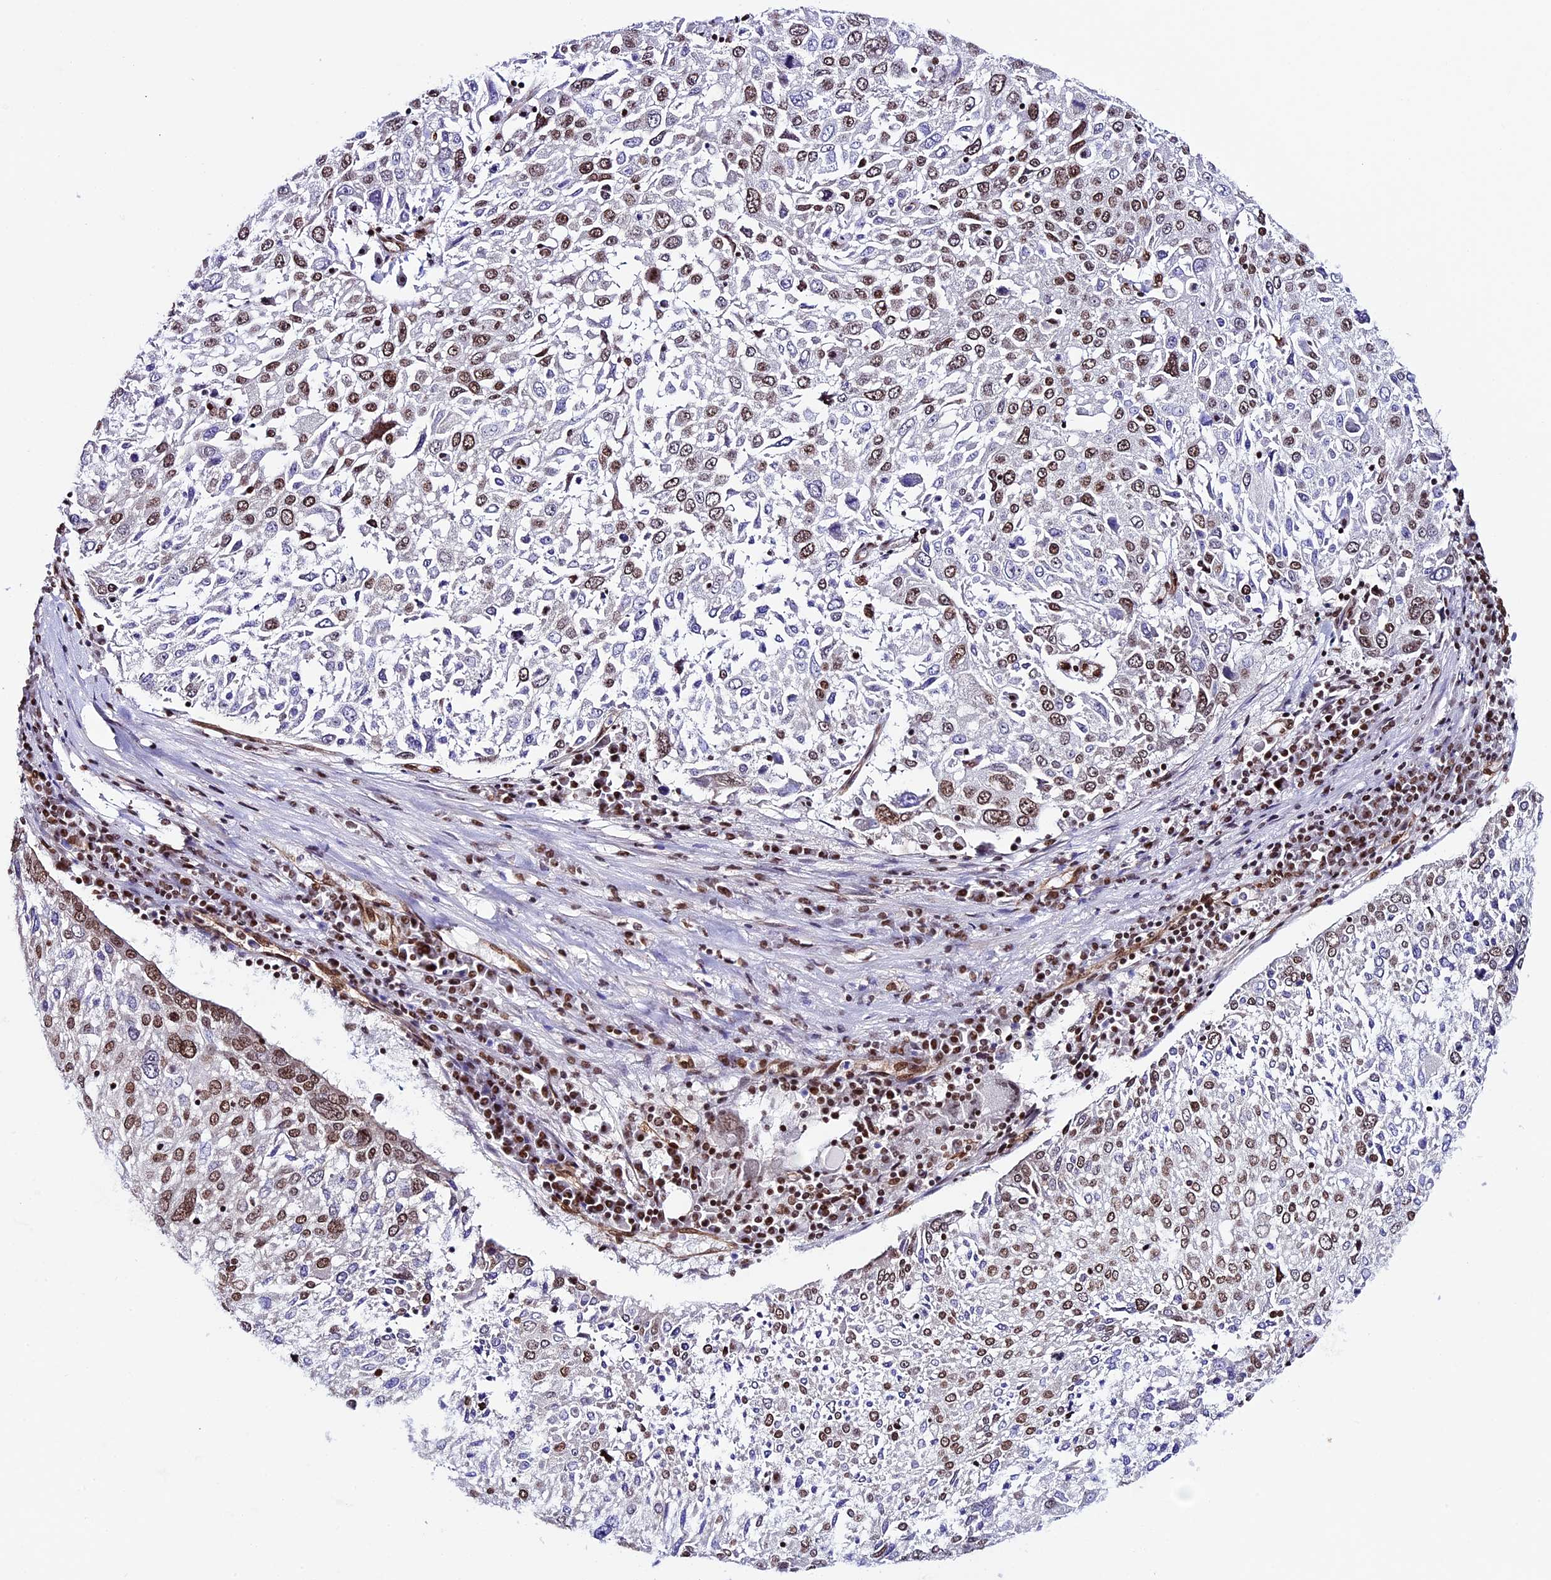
{"staining": {"intensity": "moderate", "quantity": ">75%", "location": "nuclear"}, "tissue": "lung cancer", "cell_type": "Tumor cells", "image_type": "cancer", "snomed": [{"axis": "morphology", "description": "Squamous cell carcinoma, NOS"}, {"axis": "topography", "description": "Lung"}], "caption": "This is a micrograph of immunohistochemistry (IHC) staining of squamous cell carcinoma (lung), which shows moderate positivity in the nuclear of tumor cells.", "gene": "MPHOSPH8", "patient": {"sex": "male", "age": 65}}